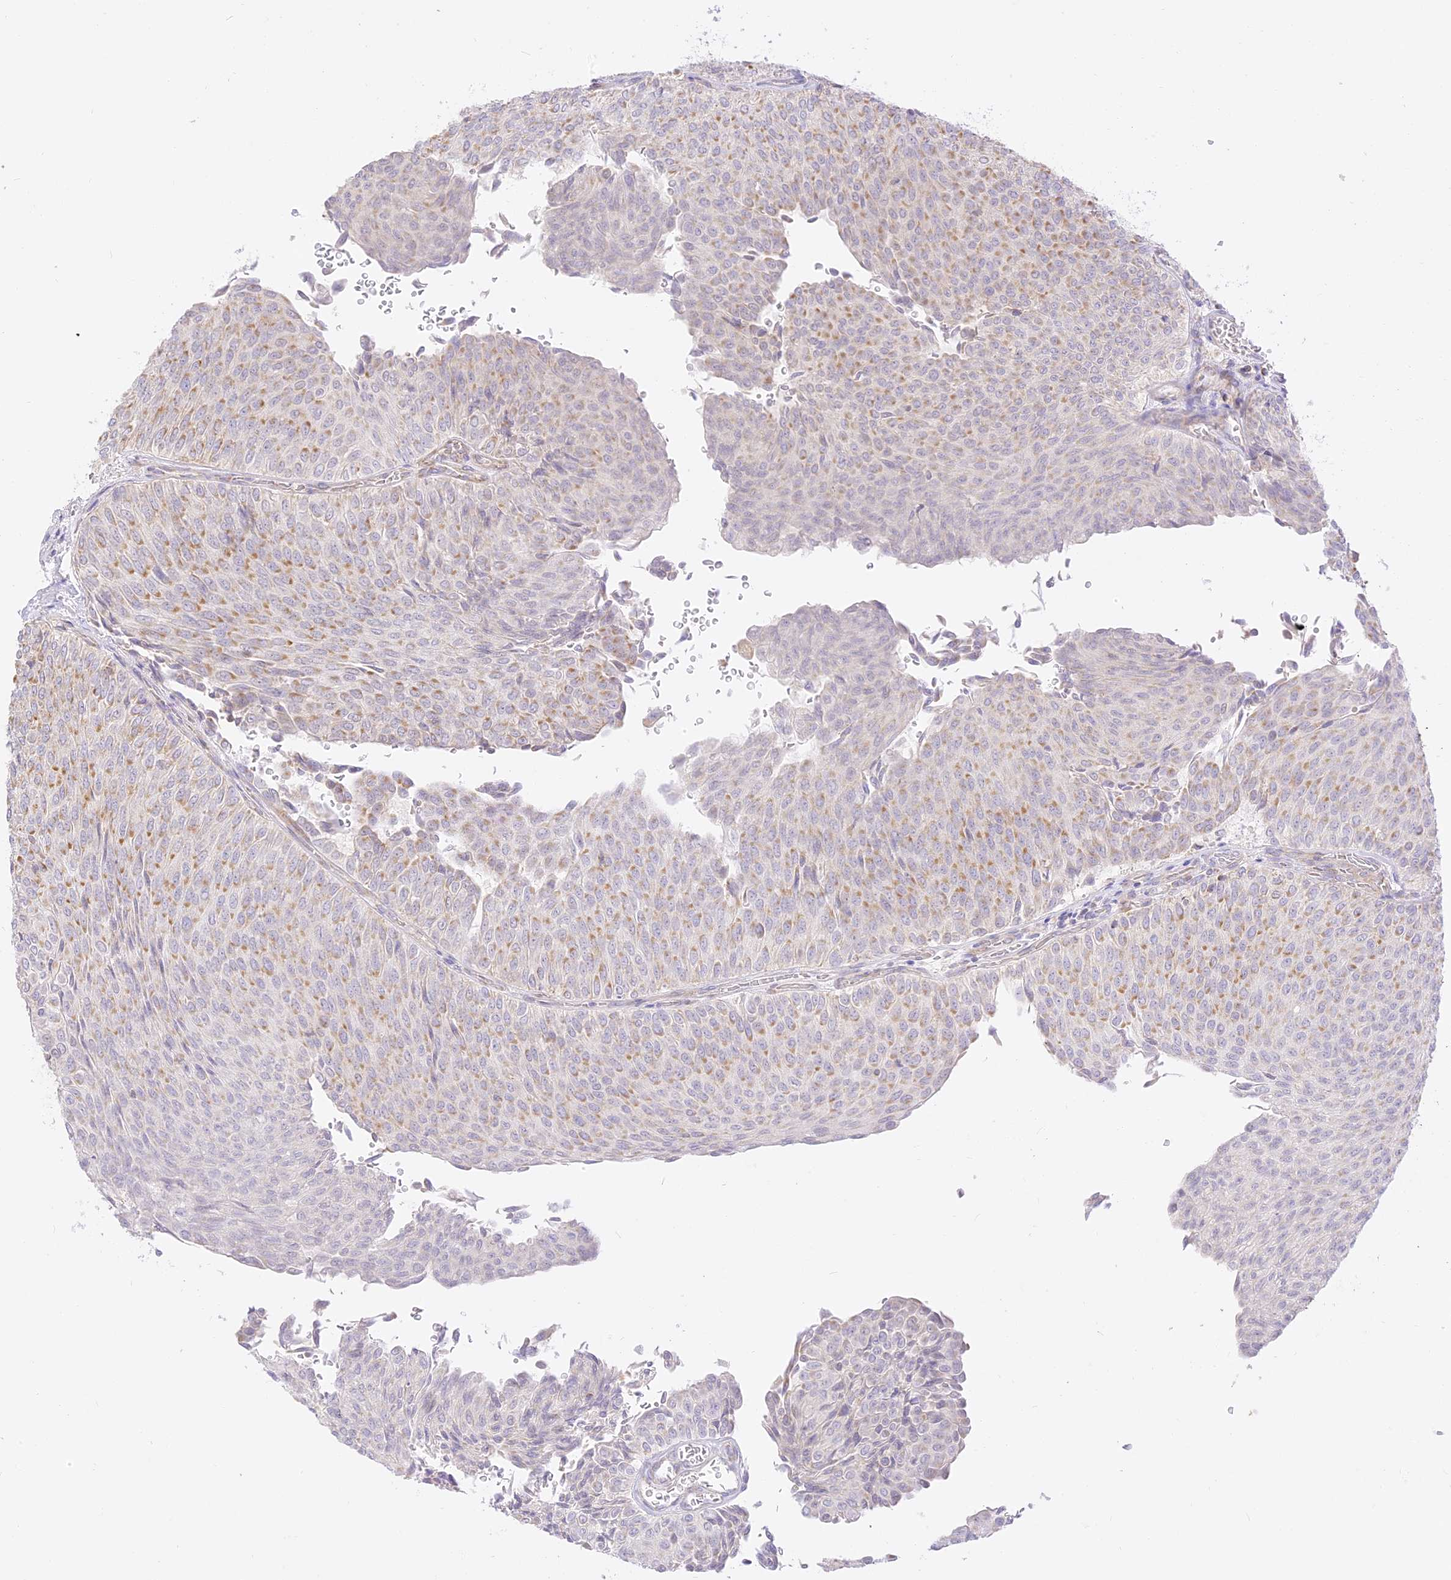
{"staining": {"intensity": "weak", "quantity": "<25%", "location": "cytoplasmic/membranous"}, "tissue": "urothelial cancer", "cell_type": "Tumor cells", "image_type": "cancer", "snomed": [{"axis": "morphology", "description": "Urothelial carcinoma, Low grade"}, {"axis": "topography", "description": "Urinary bladder"}], "caption": "Tumor cells are negative for protein expression in human urothelial cancer.", "gene": "LRRC15", "patient": {"sex": "male", "age": 78}}